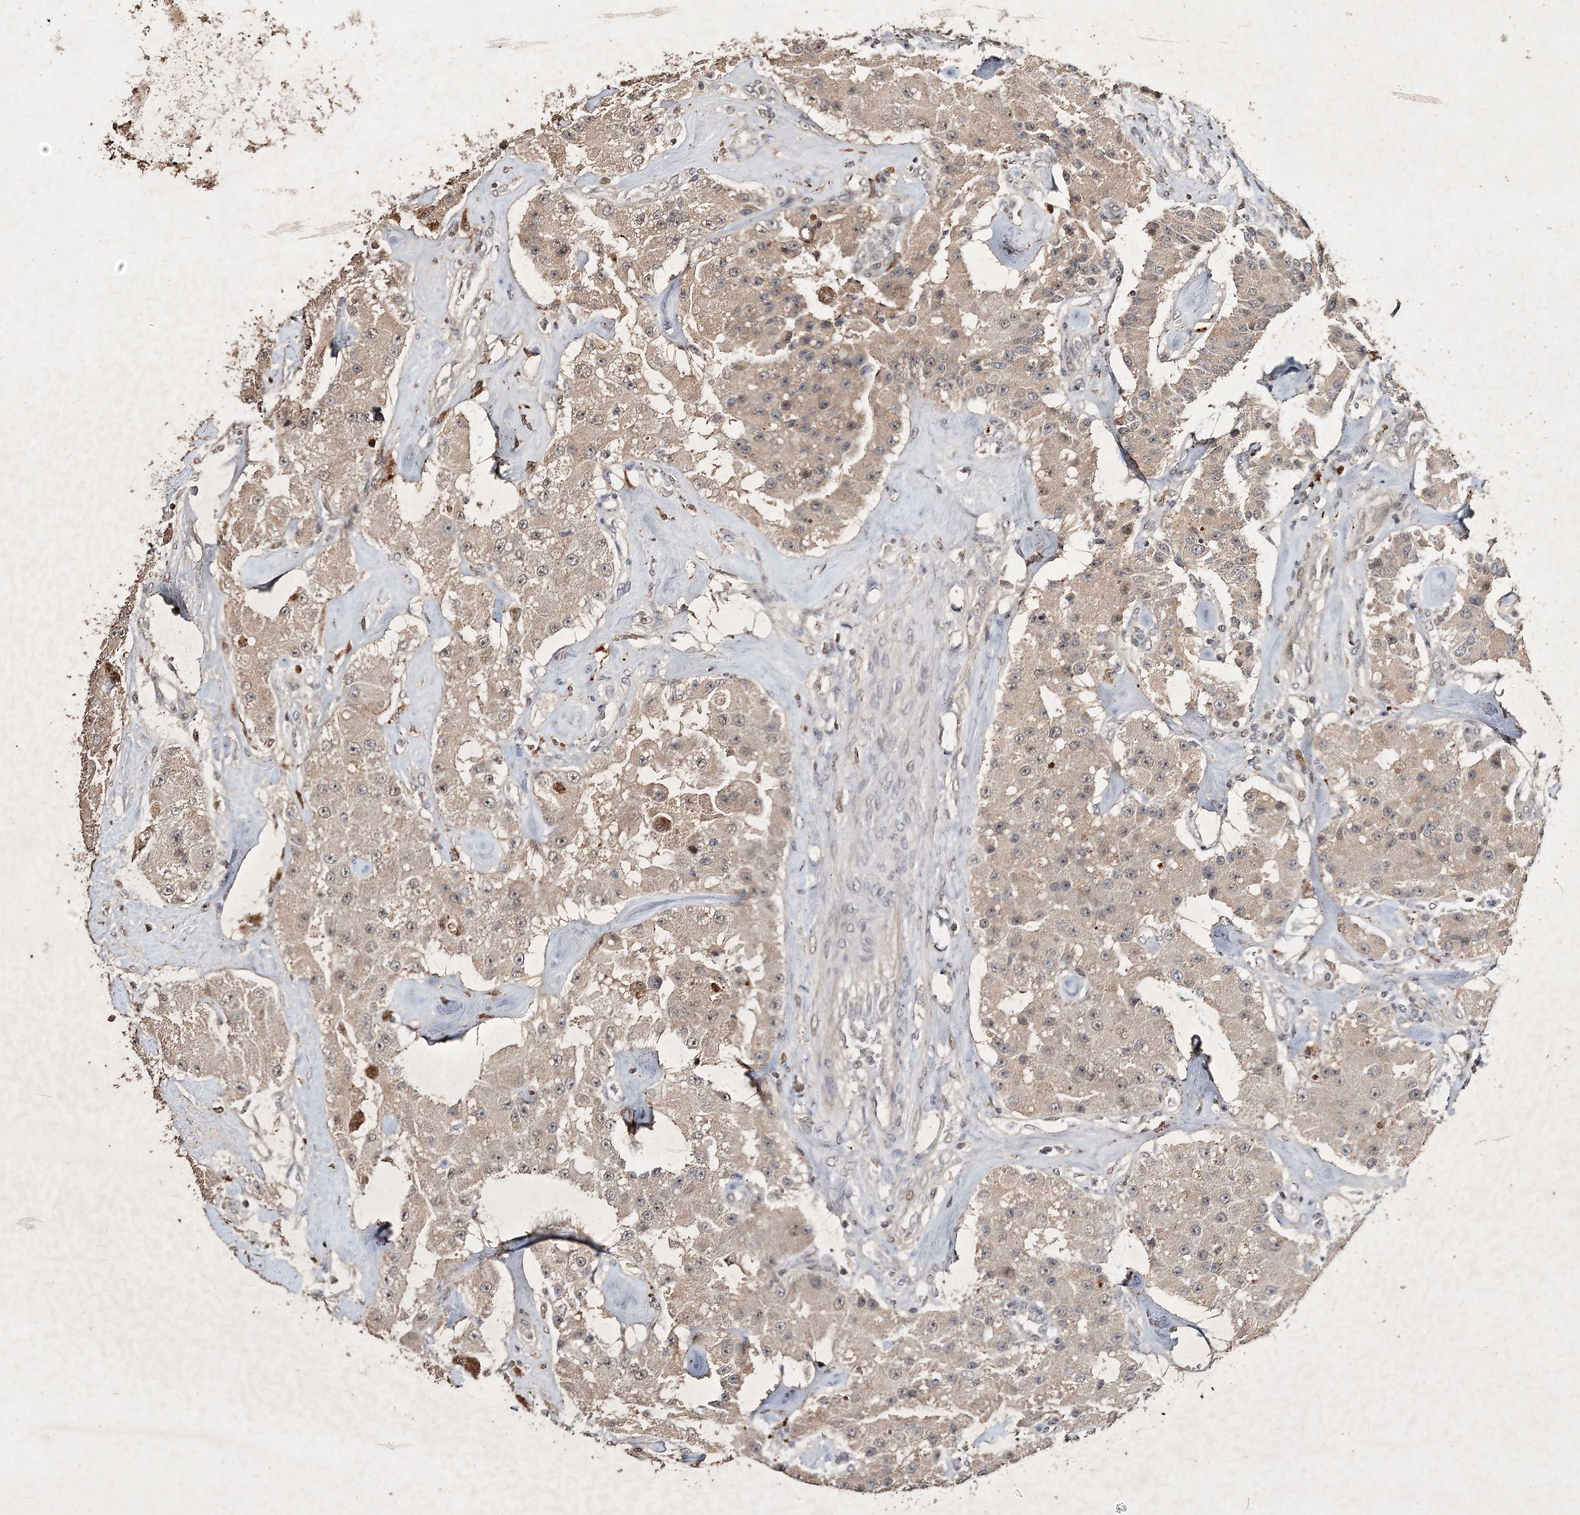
{"staining": {"intensity": "weak", "quantity": ">75%", "location": "cytoplasmic/membranous,nuclear"}, "tissue": "carcinoid", "cell_type": "Tumor cells", "image_type": "cancer", "snomed": [{"axis": "morphology", "description": "Carcinoid, malignant, NOS"}, {"axis": "topography", "description": "Pancreas"}], "caption": "Immunohistochemistry (IHC) micrograph of carcinoid (malignant) stained for a protein (brown), which exhibits low levels of weak cytoplasmic/membranous and nuclear staining in about >75% of tumor cells.", "gene": "C3orf38", "patient": {"sex": "male", "age": 41}}